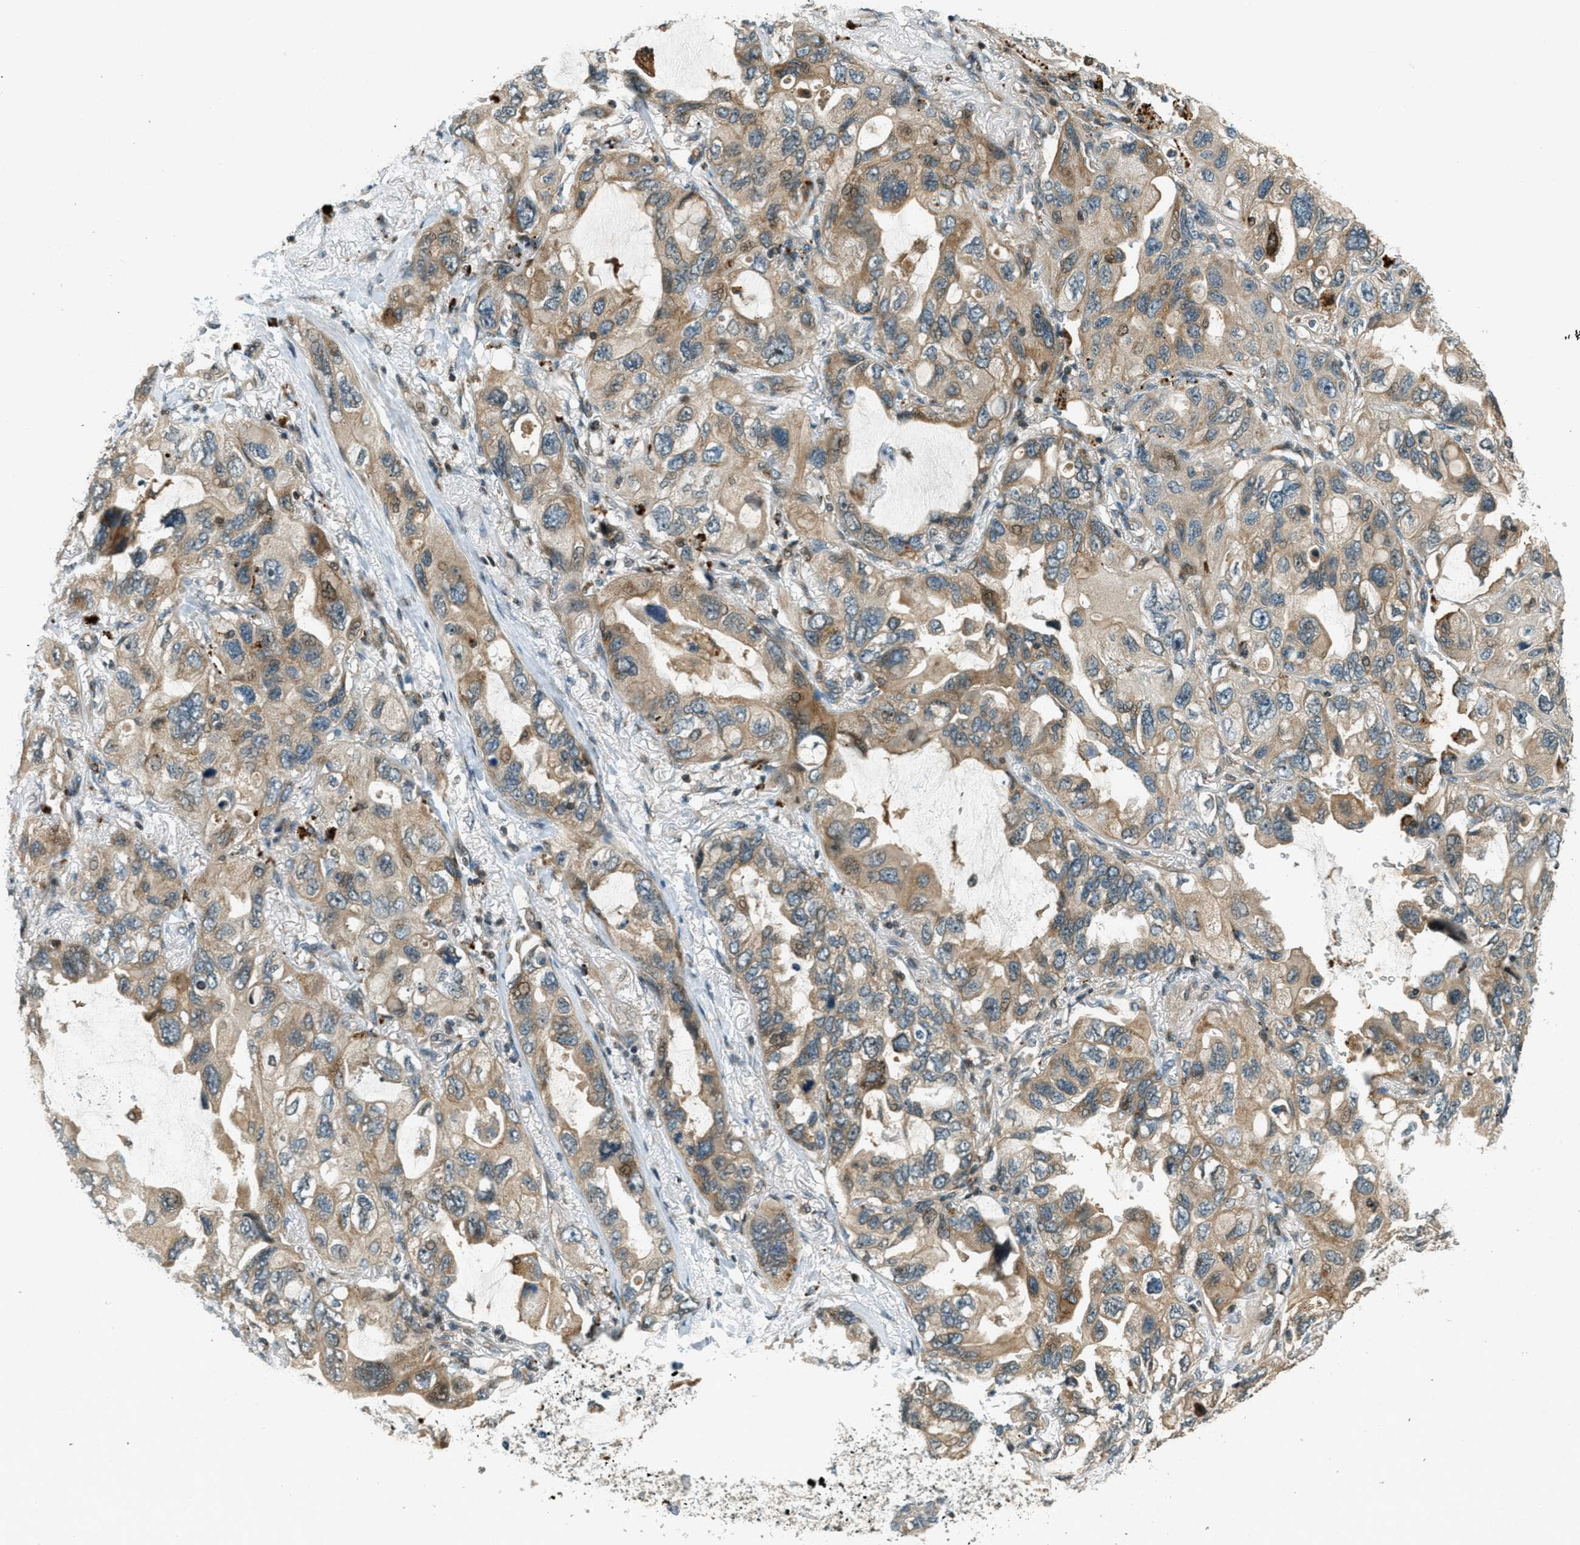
{"staining": {"intensity": "moderate", "quantity": ">75%", "location": "cytoplasmic/membranous"}, "tissue": "lung cancer", "cell_type": "Tumor cells", "image_type": "cancer", "snomed": [{"axis": "morphology", "description": "Squamous cell carcinoma, NOS"}, {"axis": "topography", "description": "Lung"}], "caption": "Lung squamous cell carcinoma stained for a protein (brown) displays moderate cytoplasmic/membranous positive staining in about >75% of tumor cells.", "gene": "PTPN23", "patient": {"sex": "female", "age": 73}}